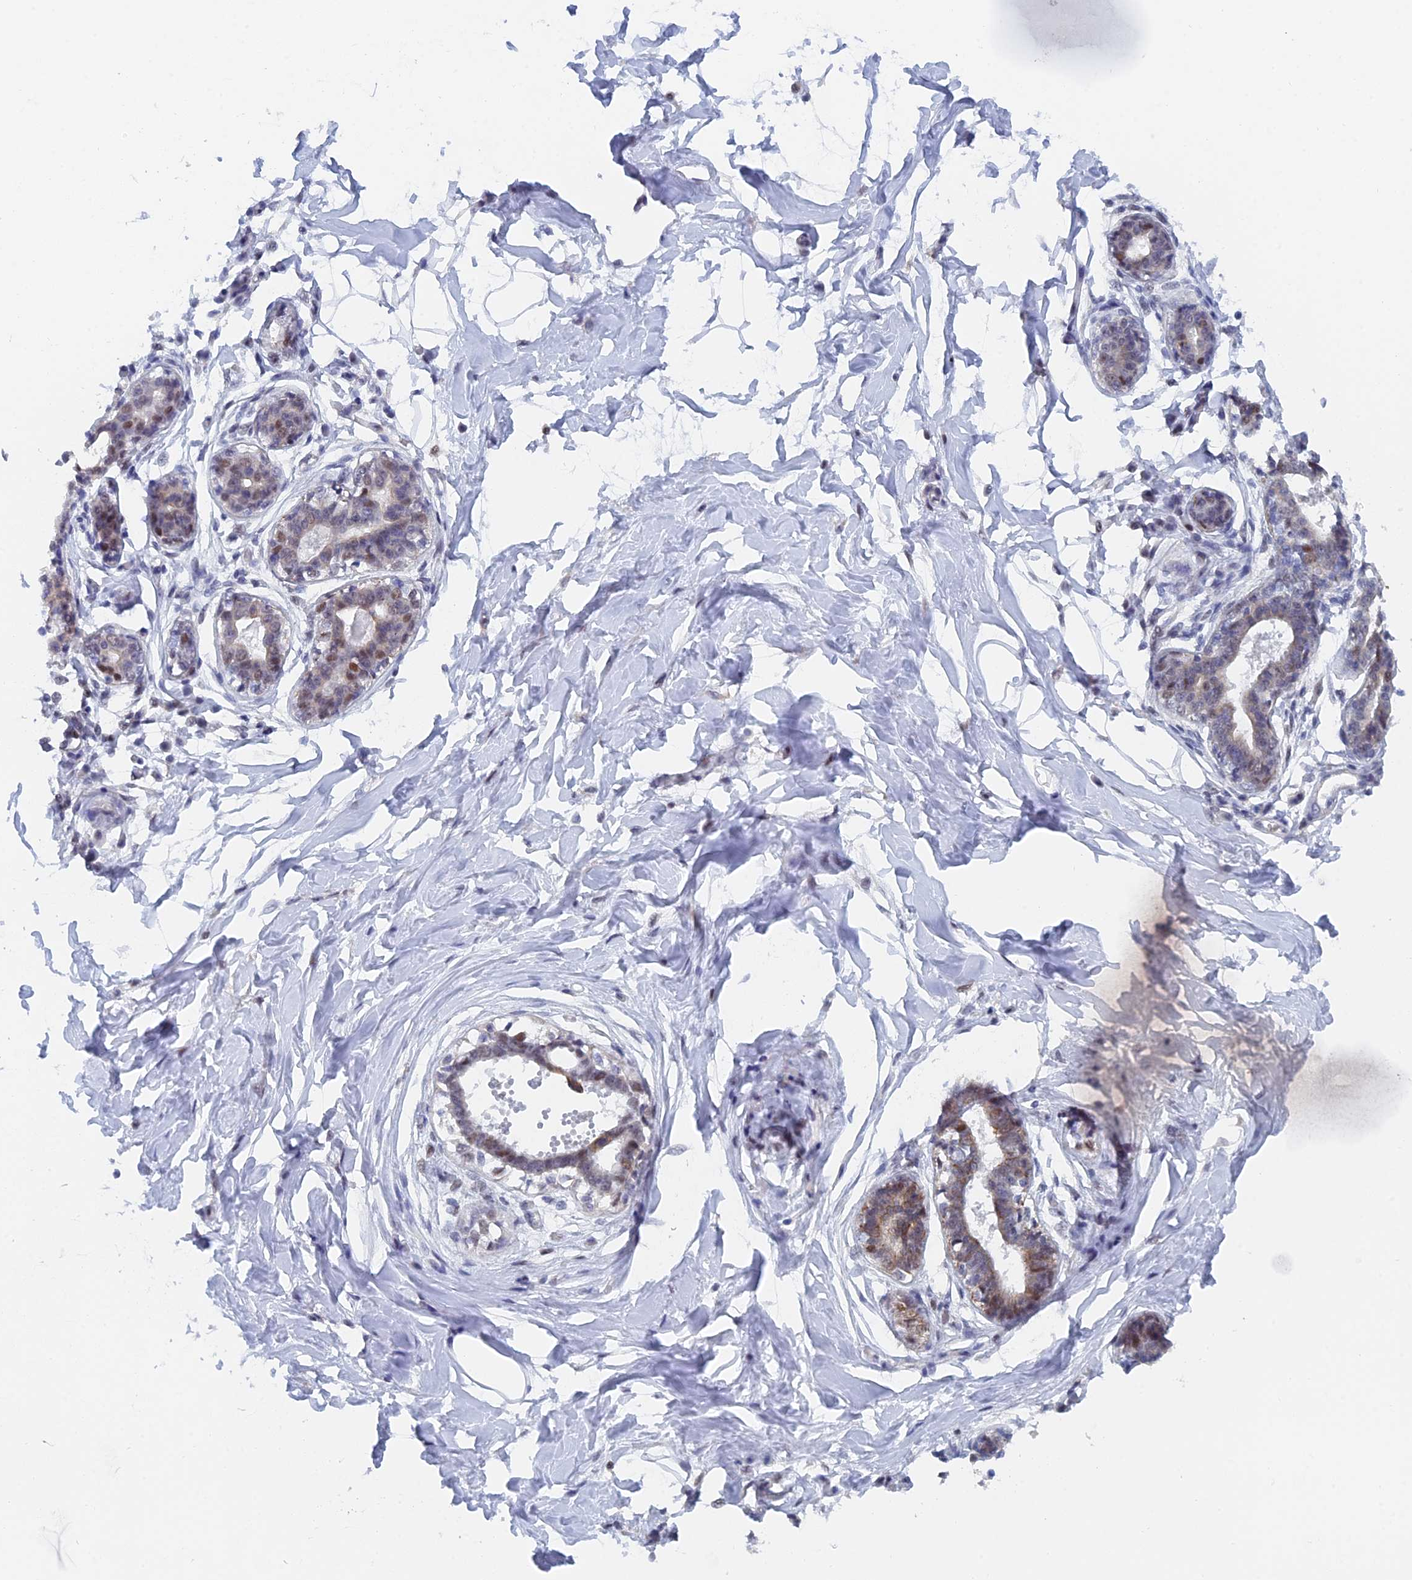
{"staining": {"intensity": "negative", "quantity": "none", "location": "none"}, "tissue": "breast", "cell_type": "Adipocytes", "image_type": "normal", "snomed": [{"axis": "morphology", "description": "Normal tissue, NOS"}, {"axis": "topography", "description": "Breast"}], "caption": "This is an immunohistochemistry (IHC) histopathology image of normal breast. There is no expression in adipocytes.", "gene": "GMNC", "patient": {"sex": "female", "age": 45}}